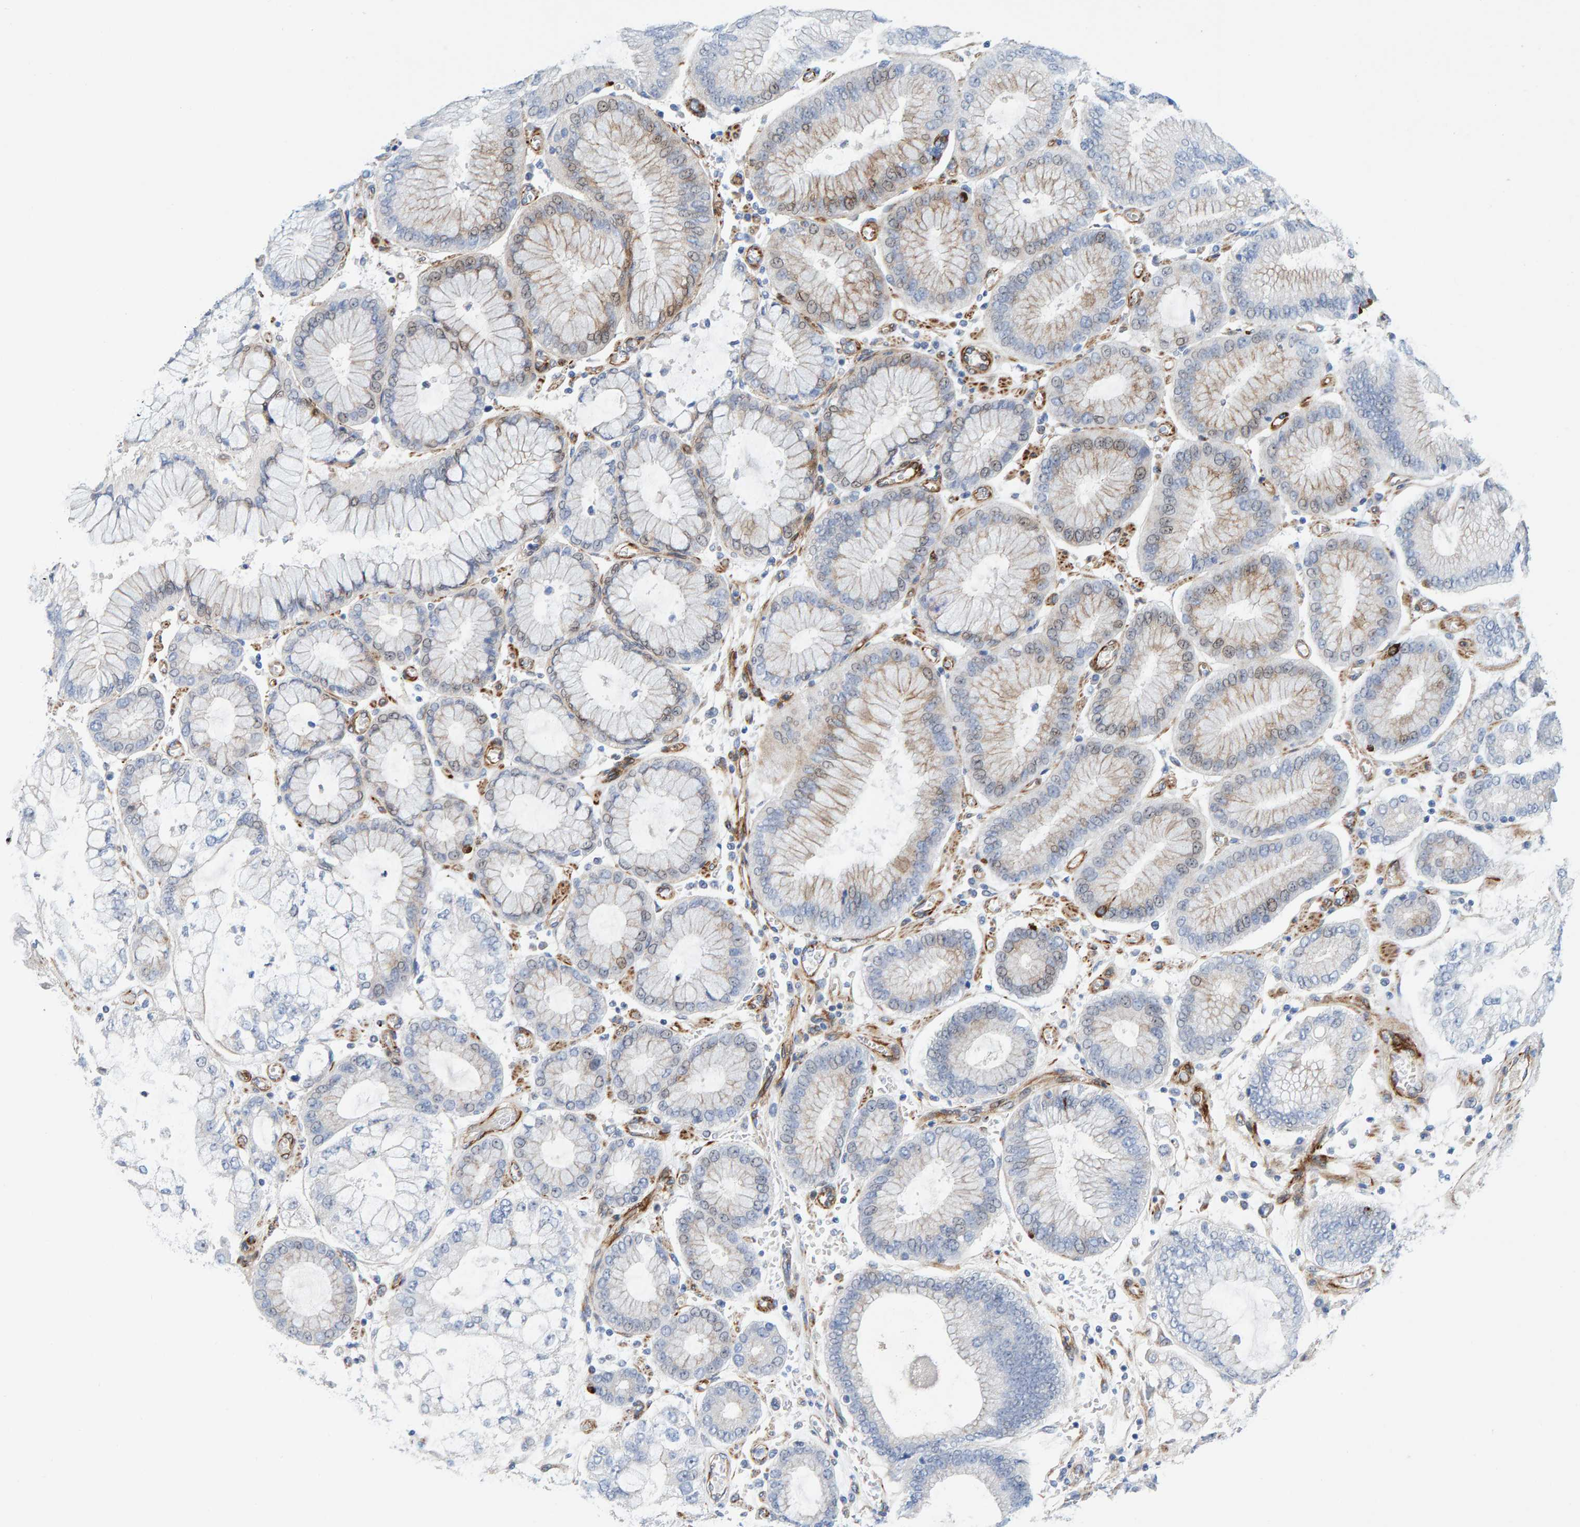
{"staining": {"intensity": "weak", "quantity": "<25%", "location": "cytoplasmic/membranous"}, "tissue": "stomach cancer", "cell_type": "Tumor cells", "image_type": "cancer", "snomed": [{"axis": "morphology", "description": "Adenocarcinoma, NOS"}, {"axis": "topography", "description": "Stomach"}], "caption": "Tumor cells are negative for protein expression in human stomach cancer (adenocarcinoma).", "gene": "POLG2", "patient": {"sex": "male", "age": 76}}